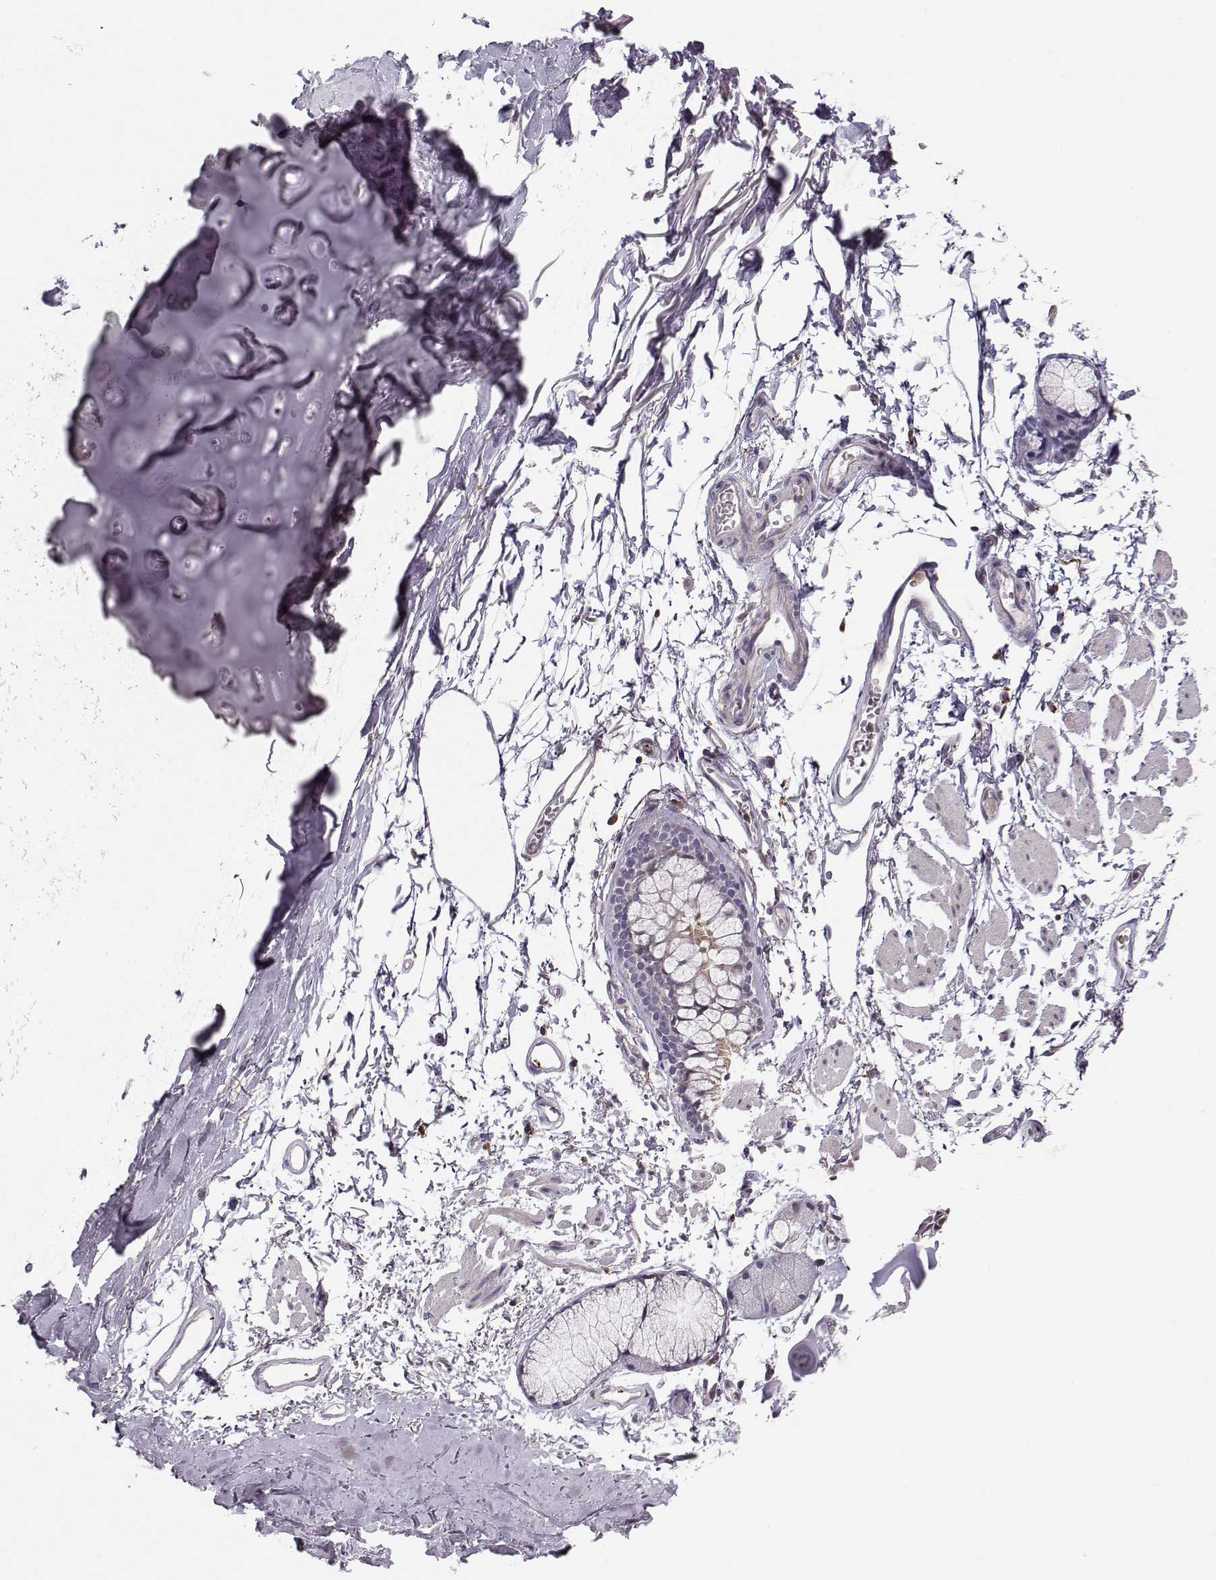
{"staining": {"intensity": "negative", "quantity": "none", "location": "none"}, "tissue": "adipose tissue", "cell_type": "Adipocytes", "image_type": "normal", "snomed": [{"axis": "morphology", "description": "Normal tissue, NOS"}, {"axis": "topography", "description": "Cartilage tissue"}, {"axis": "topography", "description": "Bronchus"}], "caption": "DAB immunohistochemical staining of unremarkable adipose tissue reveals no significant expression in adipocytes.", "gene": "ASB16", "patient": {"sex": "female", "age": 79}}